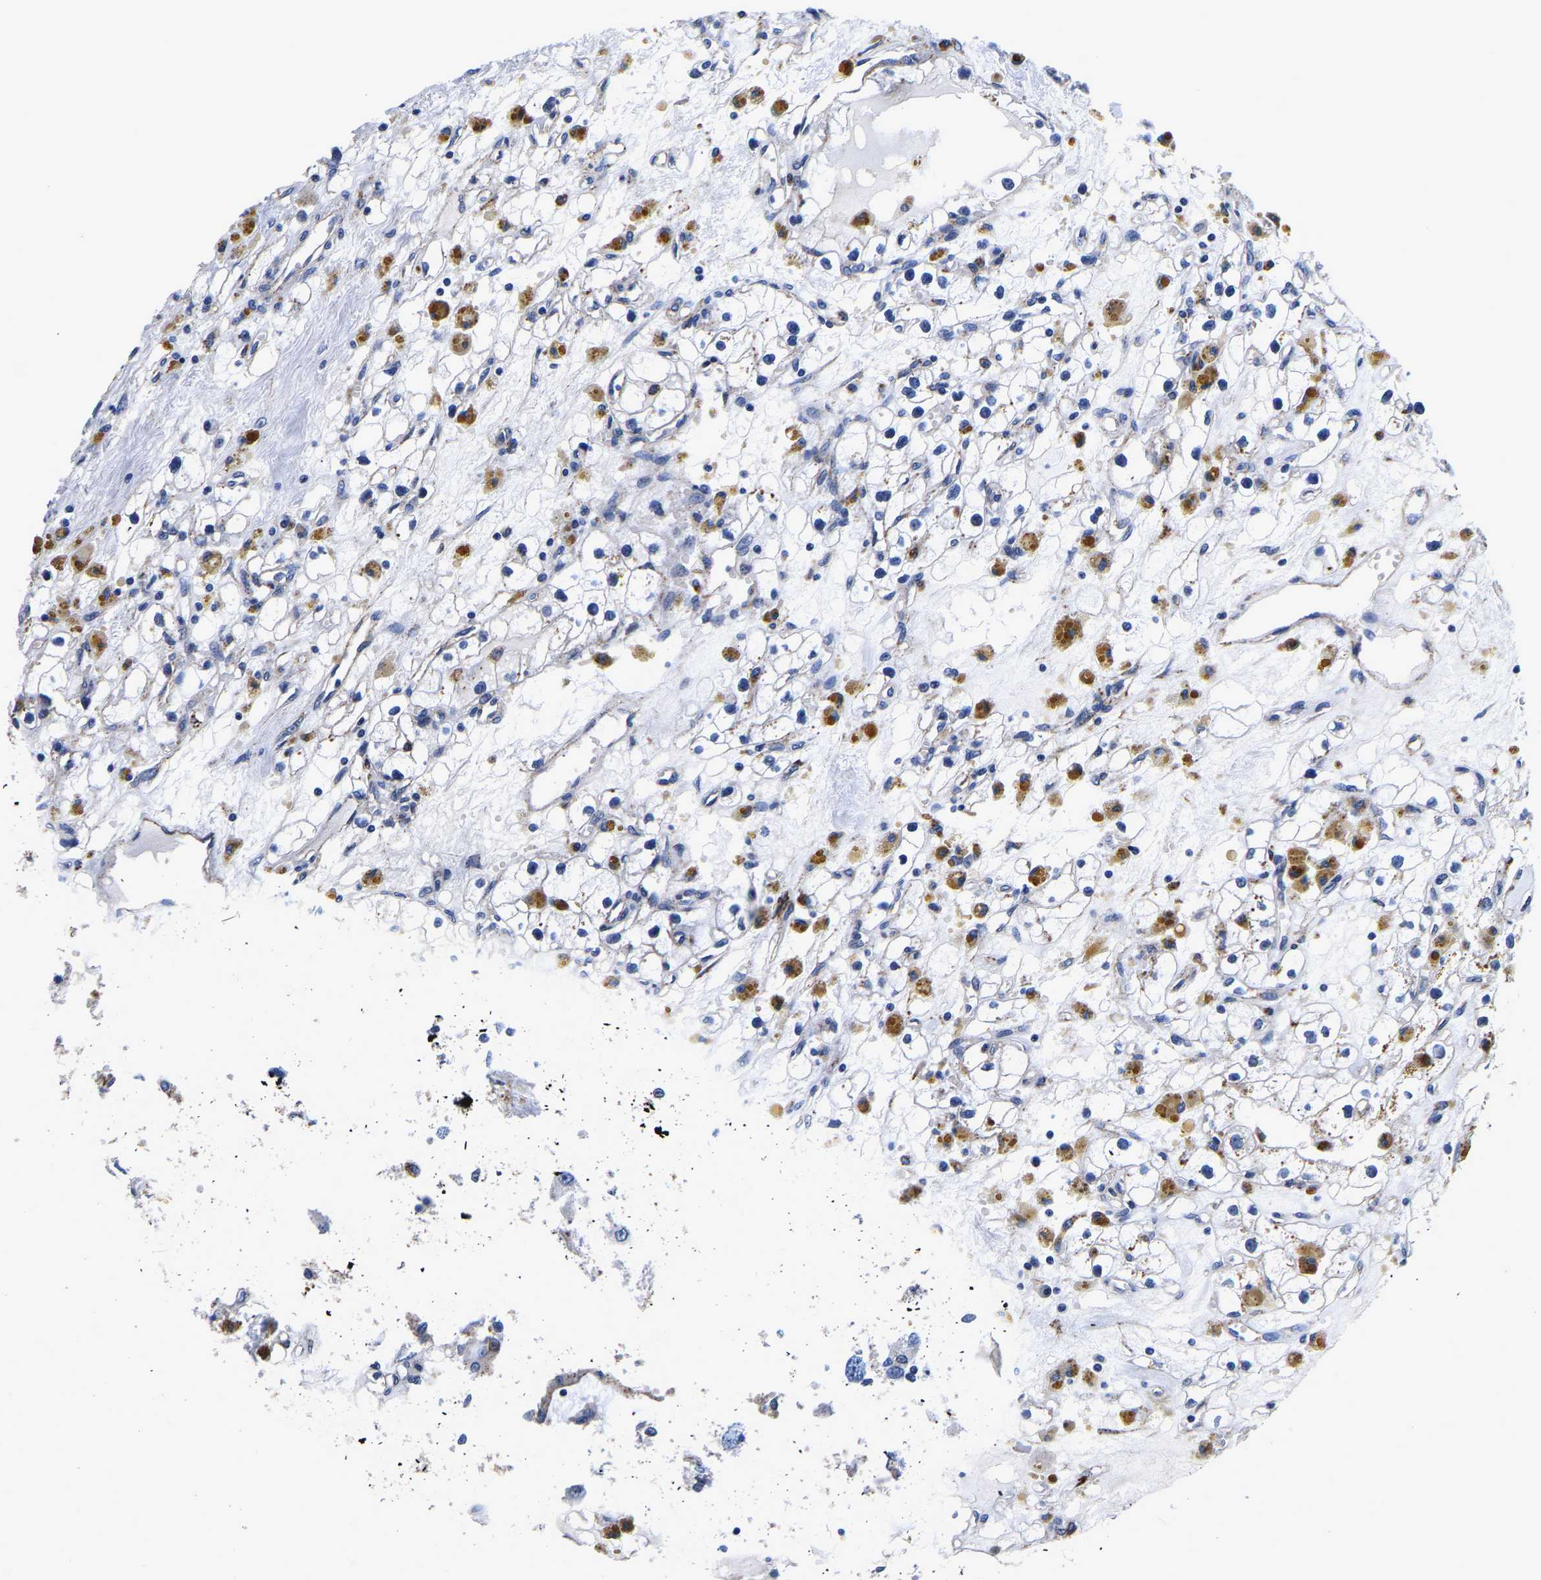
{"staining": {"intensity": "negative", "quantity": "none", "location": "none"}, "tissue": "renal cancer", "cell_type": "Tumor cells", "image_type": "cancer", "snomed": [{"axis": "morphology", "description": "Adenocarcinoma, NOS"}, {"axis": "topography", "description": "Kidney"}], "caption": "High magnification brightfield microscopy of renal cancer stained with DAB (brown) and counterstained with hematoxylin (blue): tumor cells show no significant expression.", "gene": "GRN", "patient": {"sex": "male", "age": 56}}